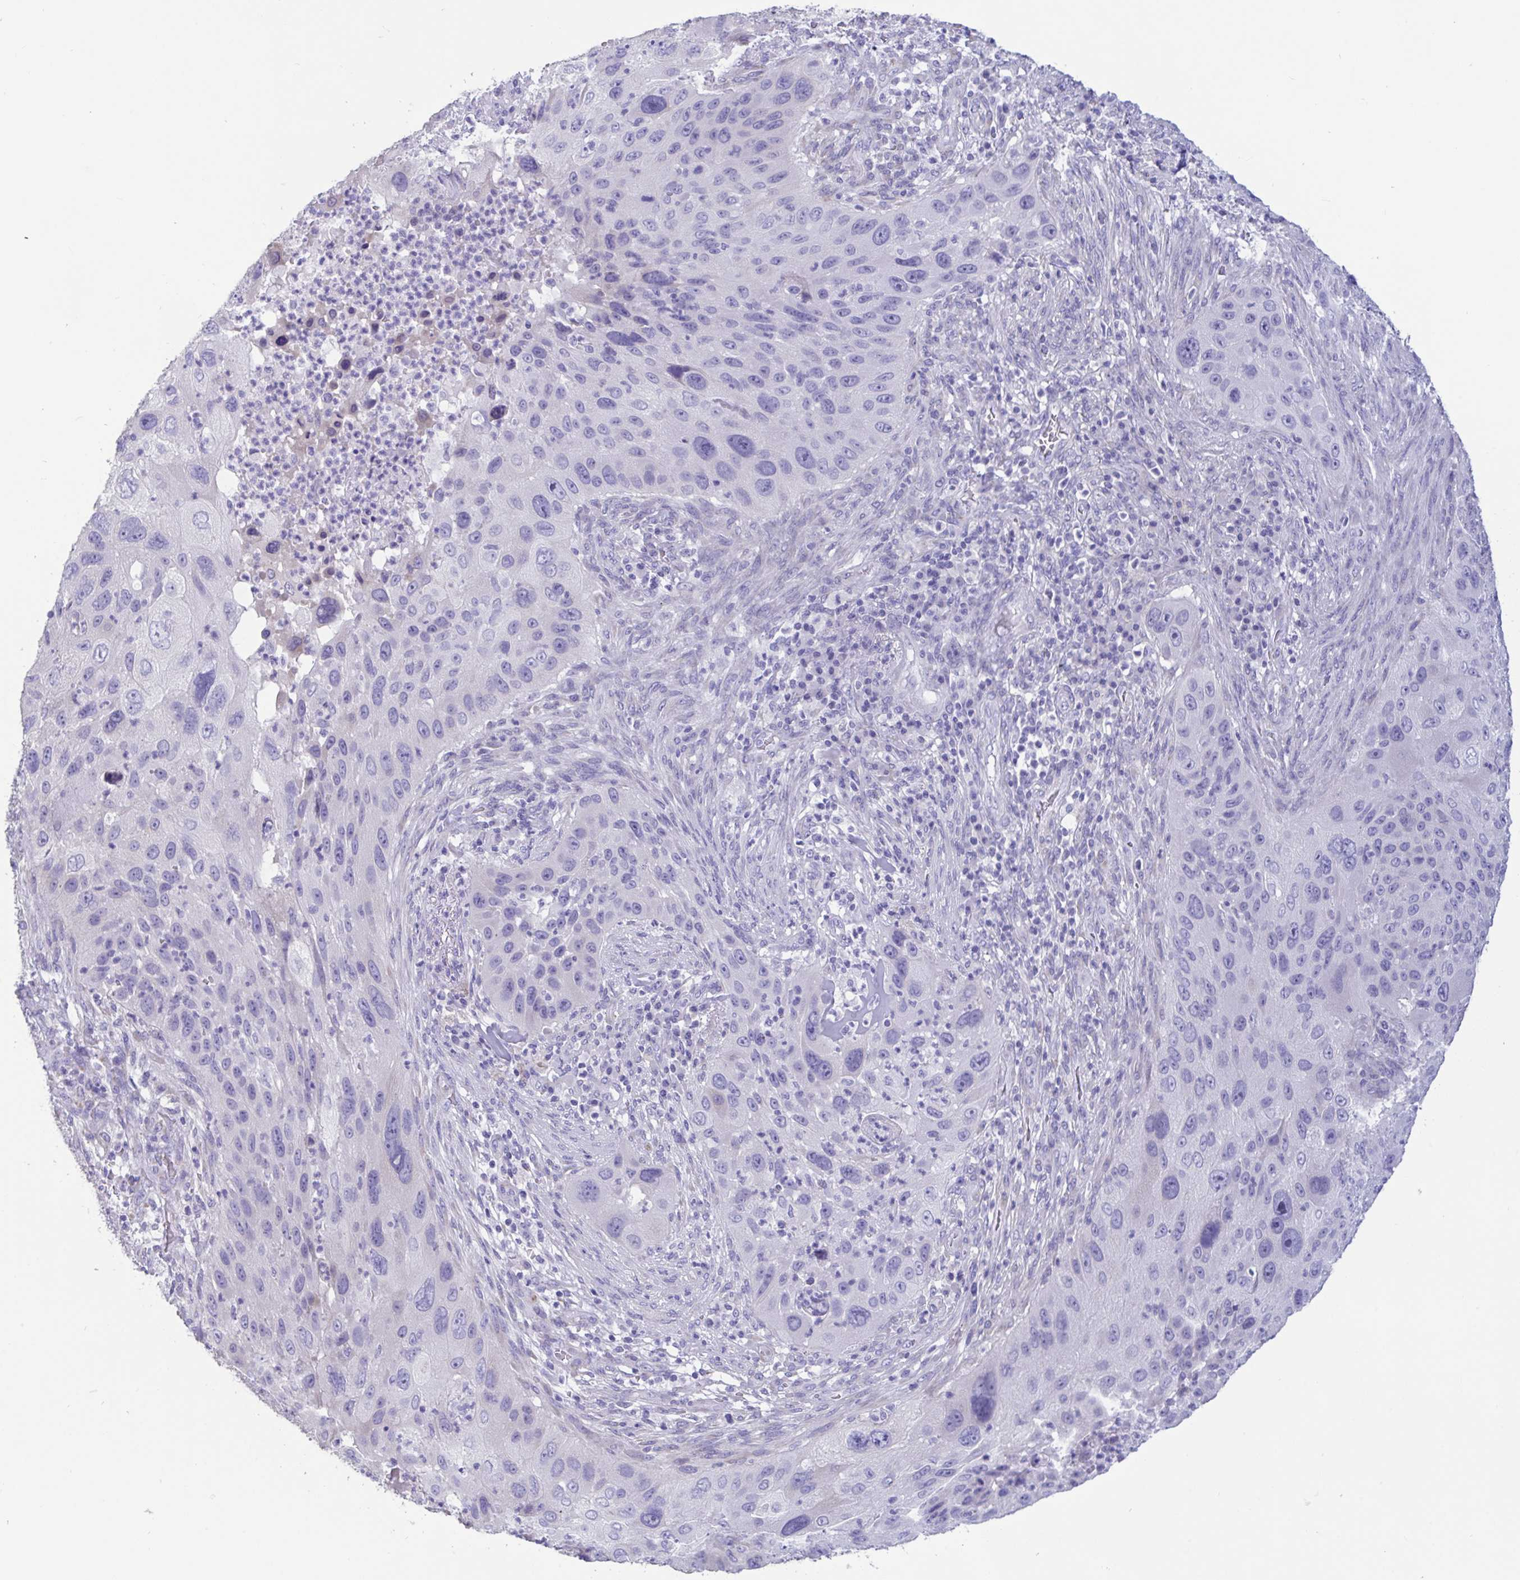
{"staining": {"intensity": "negative", "quantity": "none", "location": "none"}, "tissue": "lung cancer", "cell_type": "Tumor cells", "image_type": "cancer", "snomed": [{"axis": "morphology", "description": "Squamous cell carcinoma, NOS"}, {"axis": "topography", "description": "Lung"}], "caption": "A histopathology image of lung cancer stained for a protein reveals no brown staining in tumor cells.", "gene": "TNNC1", "patient": {"sex": "male", "age": 63}}